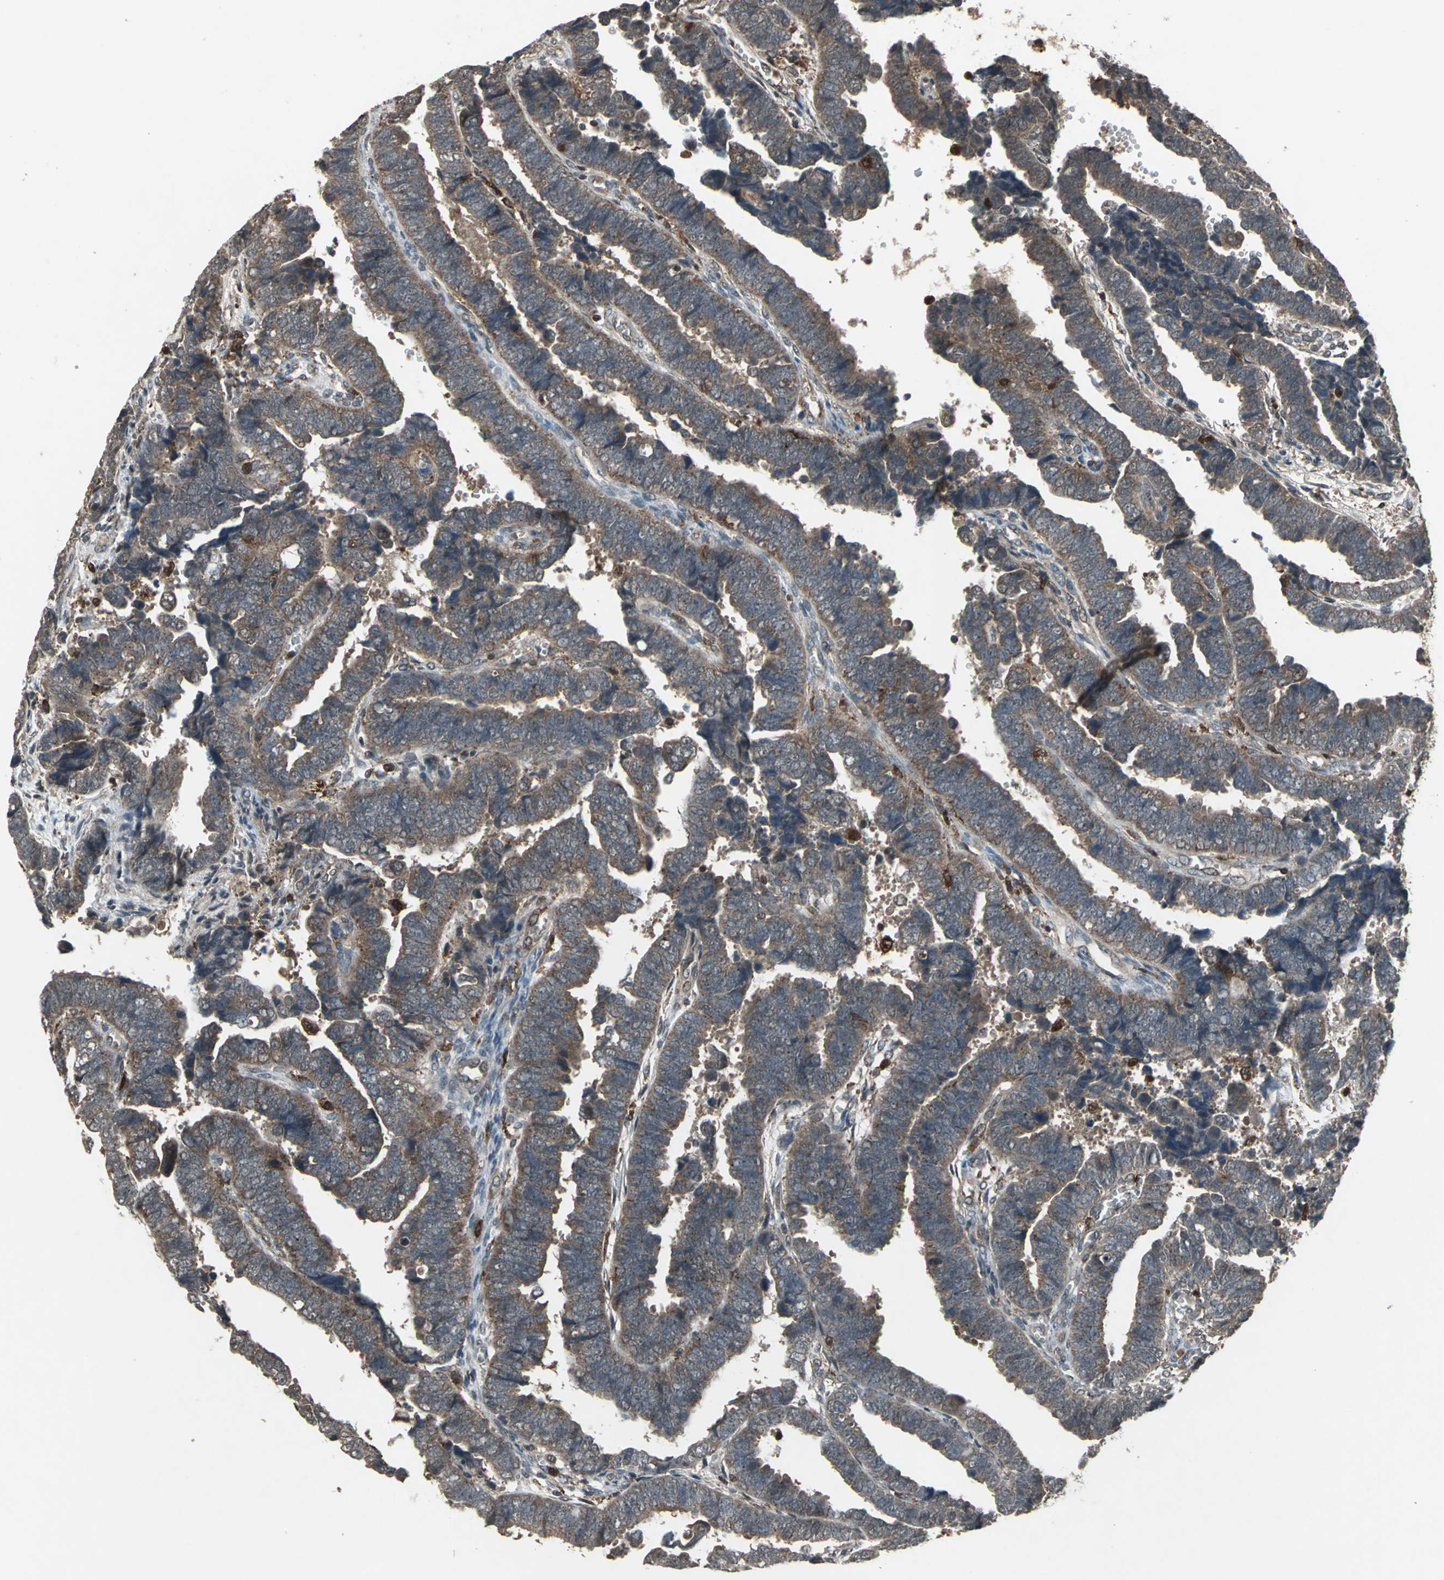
{"staining": {"intensity": "moderate", "quantity": ">75%", "location": "cytoplasmic/membranous"}, "tissue": "endometrial cancer", "cell_type": "Tumor cells", "image_type": "cancer", "snomed": [{"axis": "morphology", "description": "Adenocarcinoma, NOS"}, {"axis": "topography", "description": "Endometrium"}], "caption": "Moderate cytoplasmic/membranous staining for a protein is seen in about >75% of tumor cells of endometrial cancer (adenocarcinoma) using immunohistochemistry (IHC).", "gene": "PYCARD", "patient": {"sex": "female", "age": 75}}